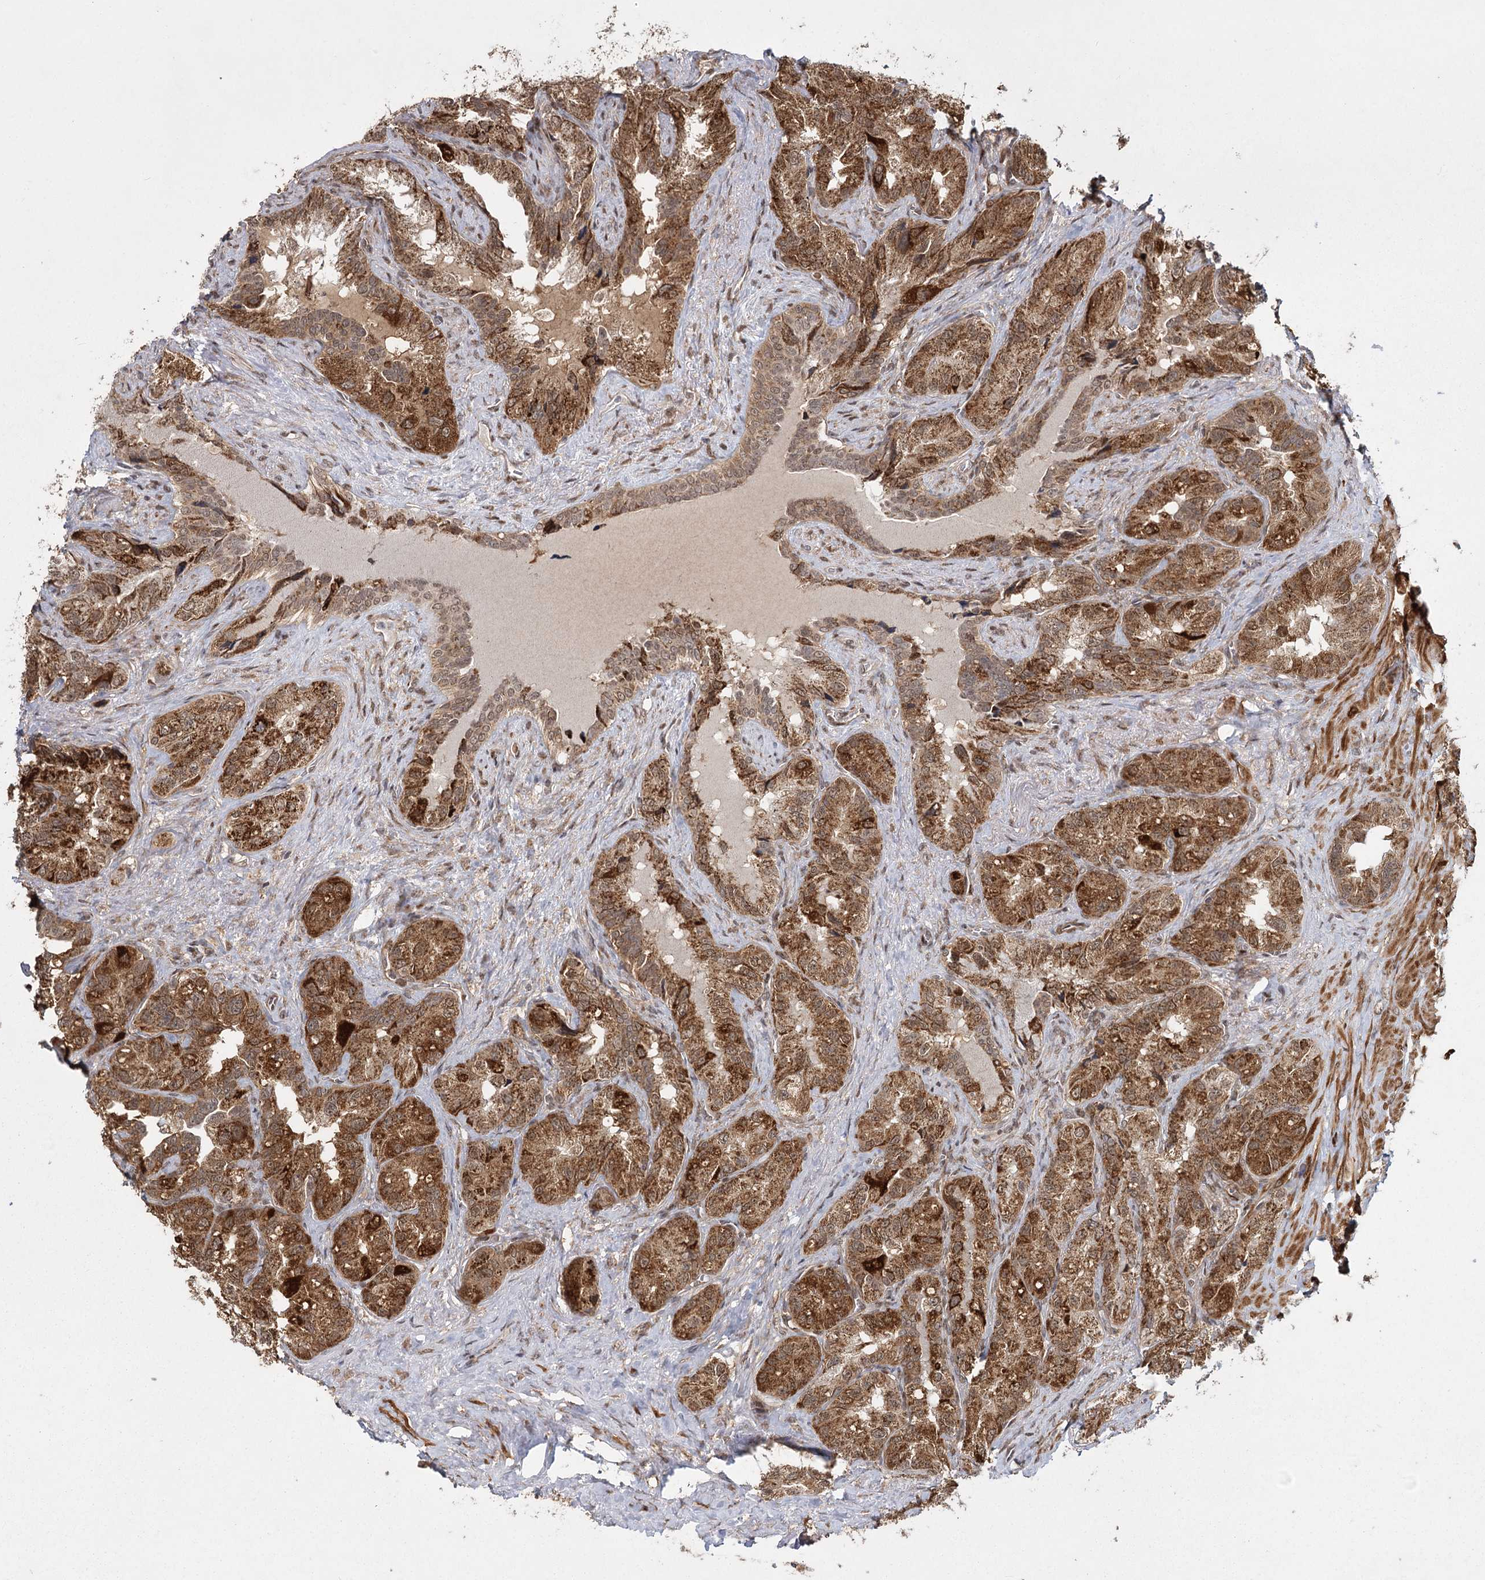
{"staining": {"intensity": "strong", "quantity": ">75%", "location": "cytoplasmic/membranous"}, "tissue": "seminal vesicle", "cell_type": "Glandular cells", "image_type": "normal", "snomed": [{"axis": "morphology", "description": "Normal tissue, NOS"}, {"axis": "topography", "description": "Seminal veicle"}, {"axis": "topography", "description": "Peripheral nerve tissue"}], "caption": "Immunohistochemistry (IHC) of unremarkable seminal vesicle exhibits high levels of strong cytoplasmic/membranous positivity in about >75% of glandular cells.", "gene": "ZCCHC24", "patient": {"sex": "male", "age": 67}}